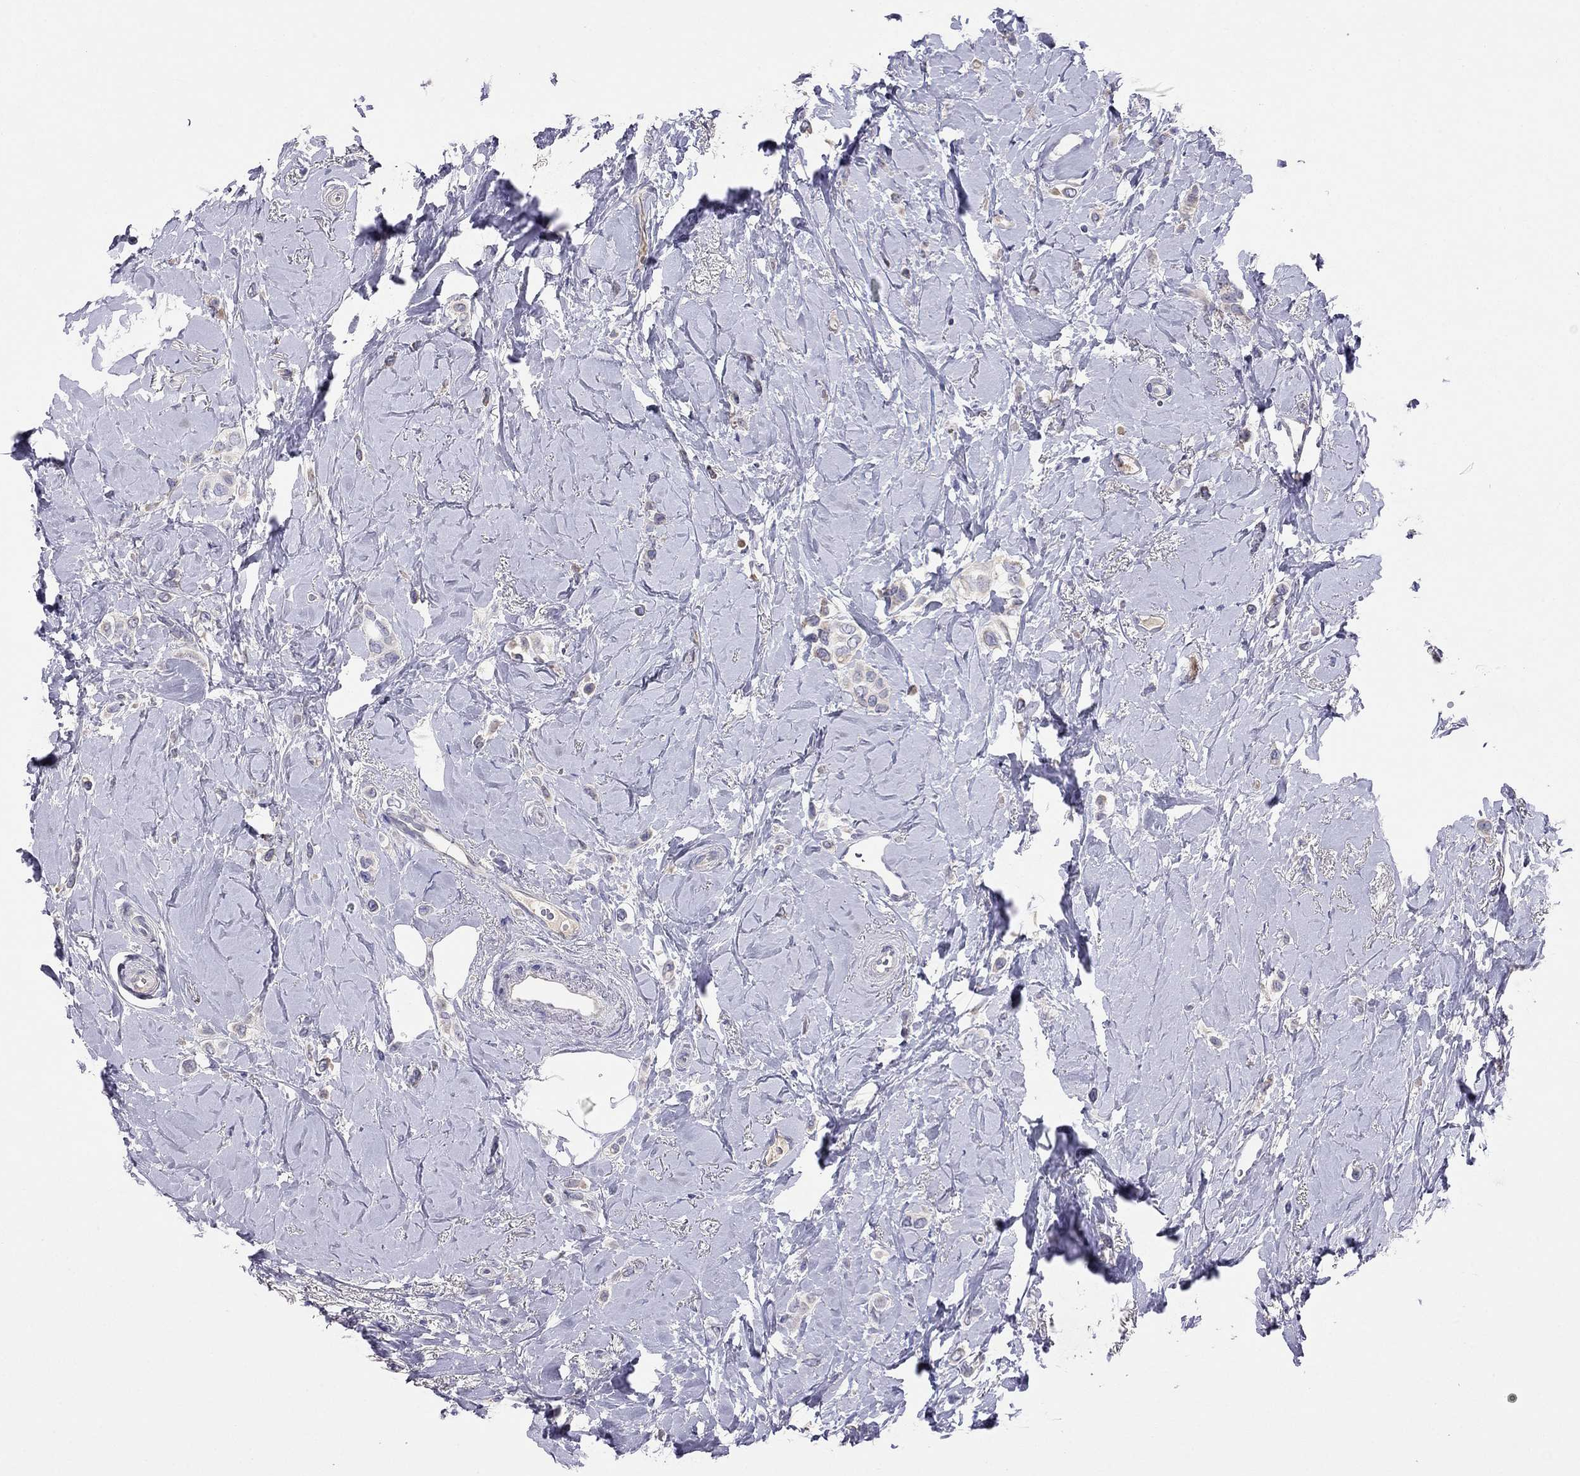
{"staining": {"intensity": "weak", "quantity": "25%-75%", "location": "cytoplasmic/membranous"}, "tissue": "breast cancer", "cell_type": "Tumor cells", "image_type": "cancer", "snomed": [{"axis": "morphology", "description": "Lobular carcinoma"}, {"axis": "topography", "description": "Breast"}], "caption": "Weak cytoplasmic/membranous positivity for a protein is appreciated in approximately 25%-75% of tumor cells of breast cancer (lobular carcinoma) using immunohistochemistry (IHC).", "gene": "CAPNS2", "patient": {"sex": "female", "age": 66}}